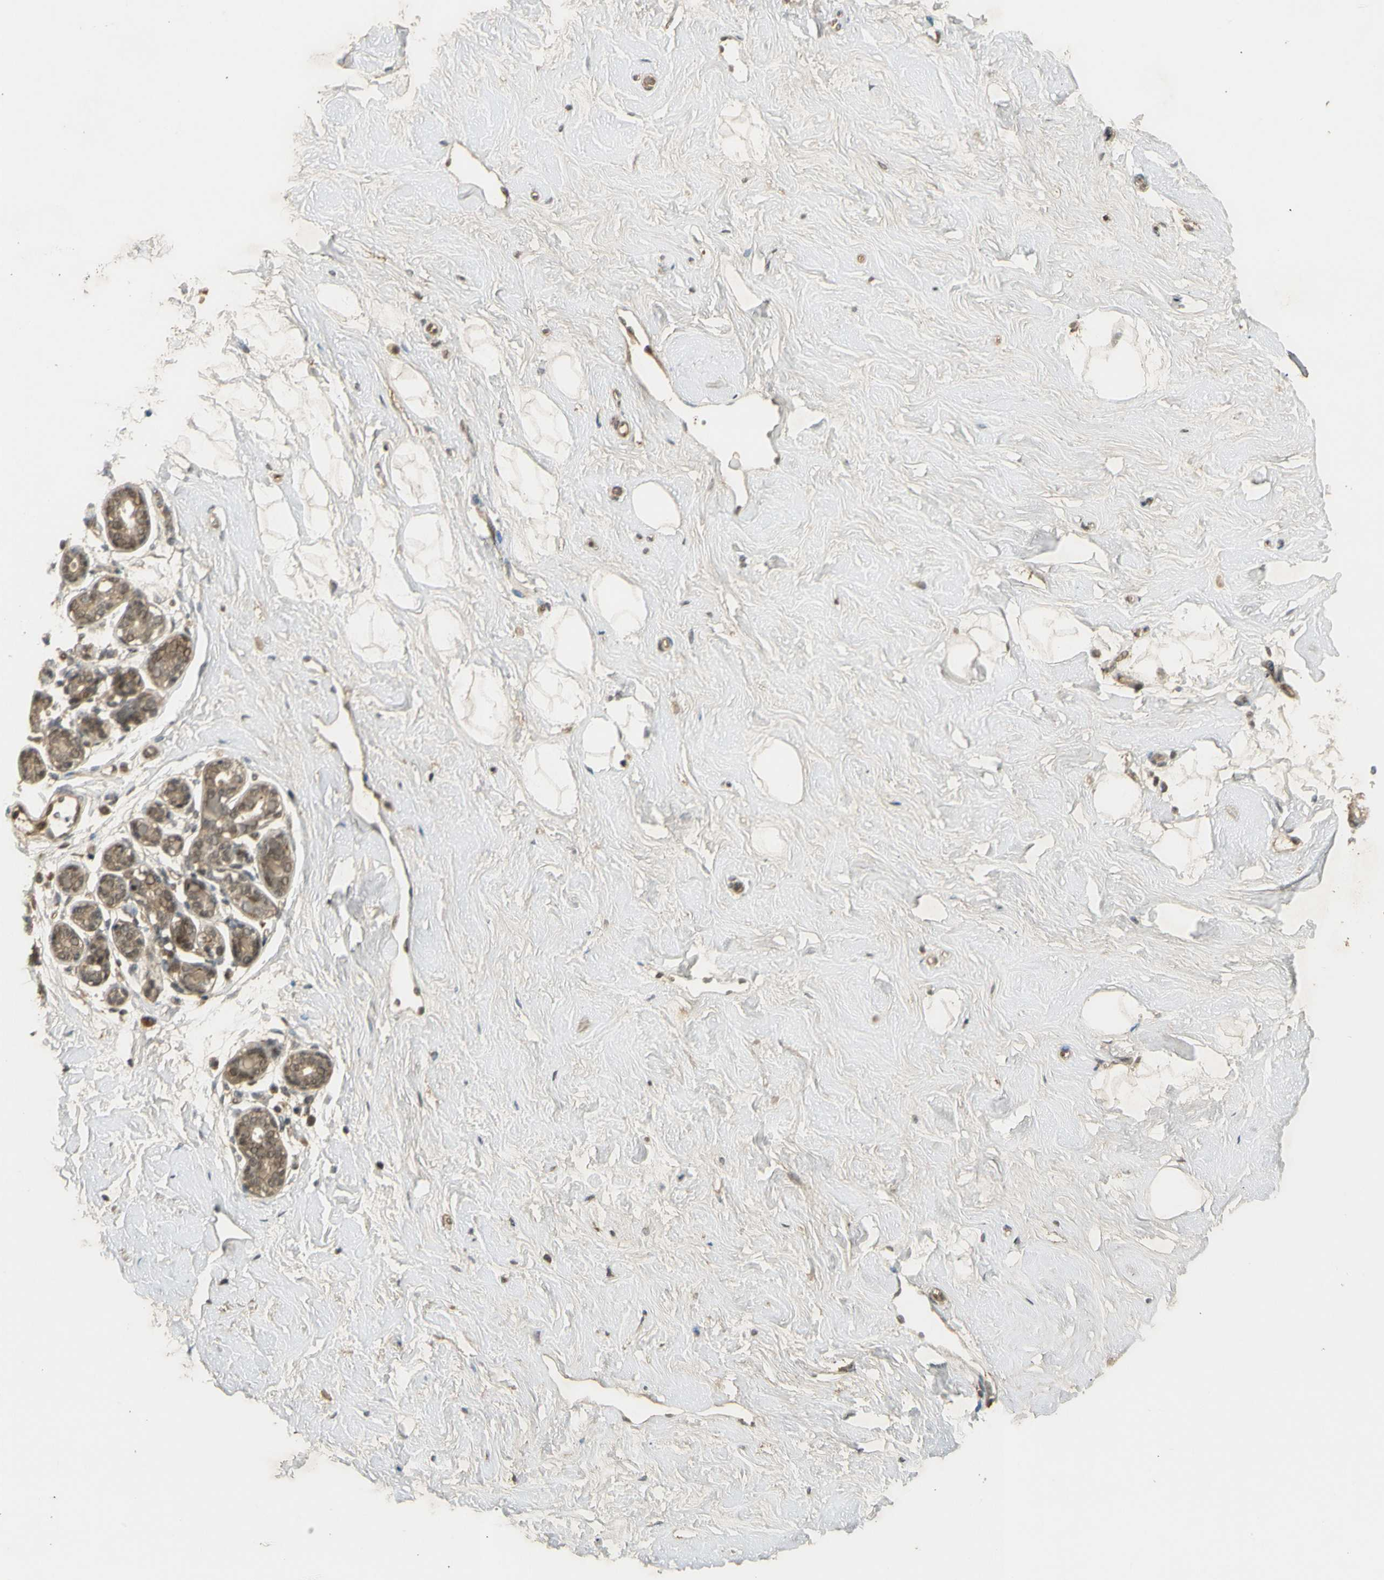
{"staining": {"intensity": "moderate", "quantity": ">75%", "location": "cytoplasmic/membranous,nuclear"}, "tissue": "breast", "cell_type": "Adipocytes", "image_type": "normal", "snomed": [{"axis": "morphology", "description": "Normal tissue, NOS"}, {"axis": "topography", "description": "Breast"}], "caption": "Immunohistochemistry (IHC) (DAB) staining of unremarkable breast displays moderate cytoplasmic/membranous,nuclear protein positivity in about >75% of adipocytes. The protein of interest is shown in brown color, while the nuclei are stained blue.", "gene": "GMEB2", "patient": {"sex": "female", "age": 23}}